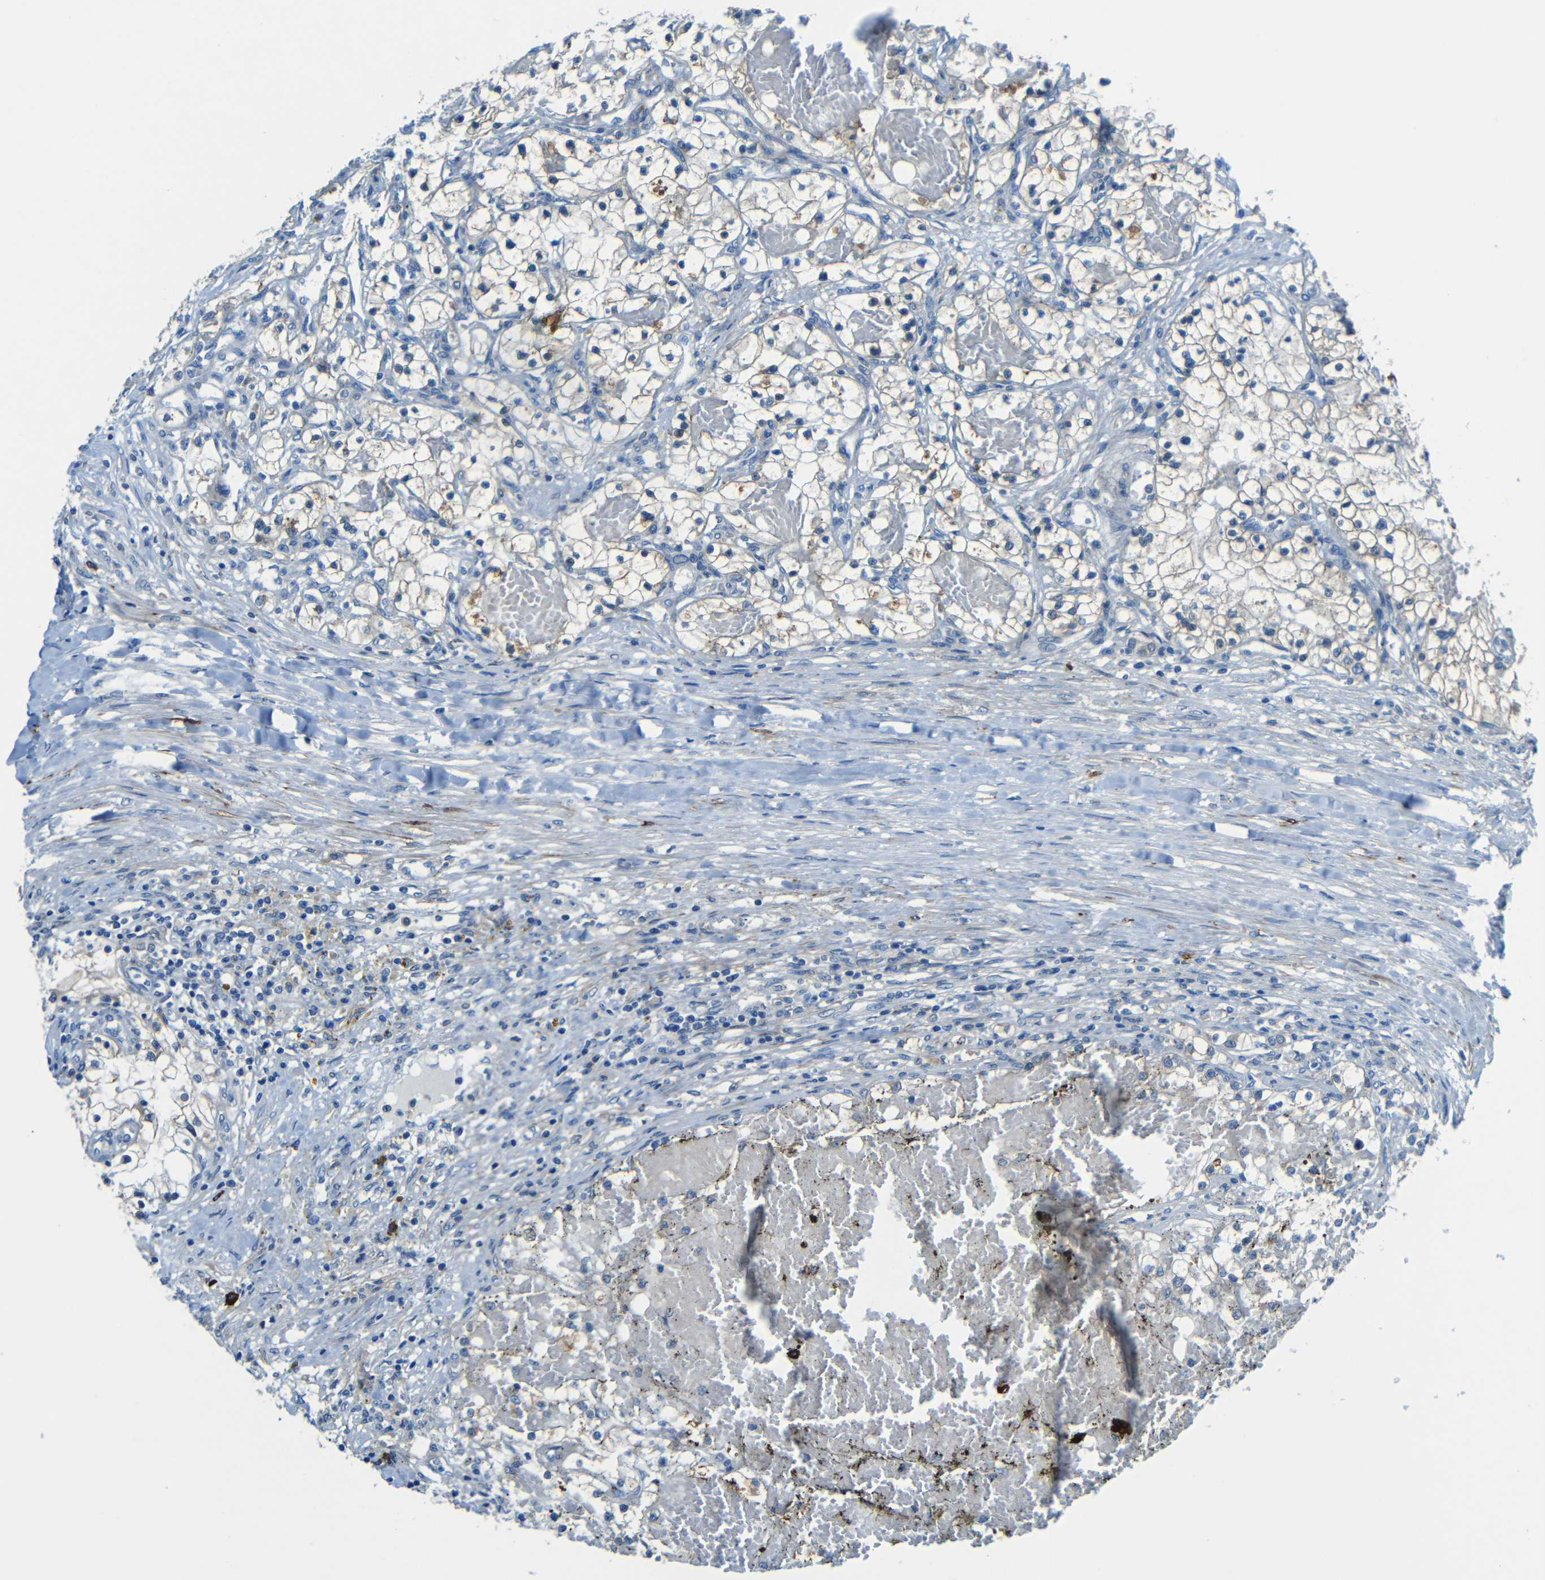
{"staining": {"intensity": "weak", "quantity": "25%-75%", "location": "cytoplasmic/membranous"}, "tissue": "renal cancer", "cell_type": "Tumor cells", "image_type": "cancer", "snomed": [{"axis": "morphology", "description": "Adenocarcinoma, NOS"}, {"axis": "topography", "description": "Kidney"}], "caption": "A photomicrograph of renal adenocarcinoma stained for a protein exhibits weak cytoplasmic/membranous brown staining in tumor cells.", "gene": "CYP26B1", "patient": {"sex": "male", "age": 68}}